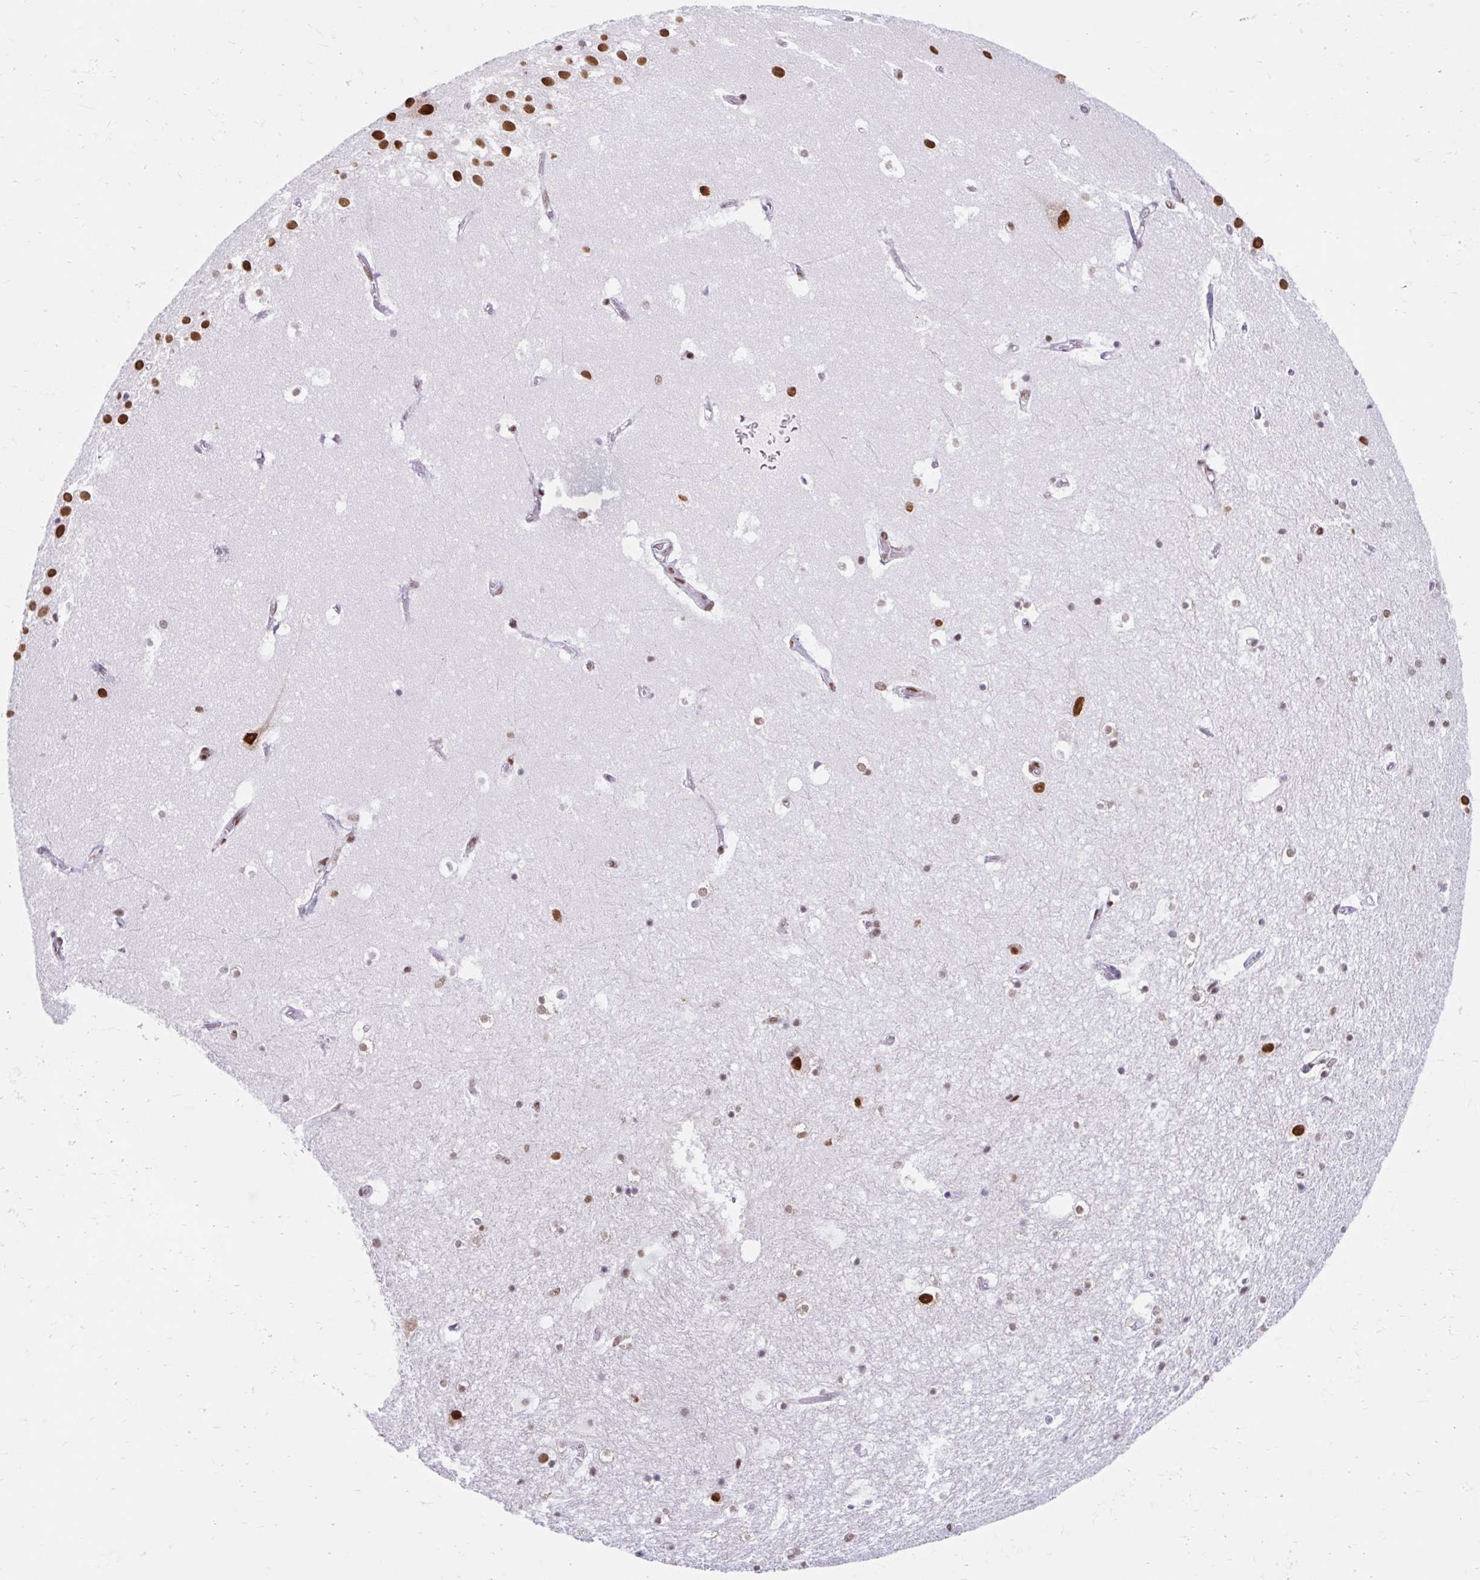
{"staining": {"intensity": "strong", "quantity": ">75%", "location": "nuclear"}, "tissue": "hippocampus", "cell_type": "Glial cells", "image_type": "normal", "snomed": [{"axis": "morphology", "description": "Normal tissue, NOS"}, {"axis": "topography", "description": "Hippocampus"}], "caption": "Immunohistochemistry staining of benign hippocampus, which reveals high levels of strong nuclear positivity in approximately >75% of glial cells indicating strong nuclear protein expression. The staining was performed using DAB (brown) for protein detection and nuclei were counterstained in hematoxylin (blue).", "gene": "KHDRBS1", "patient": {"sex": "female", "age": 52}}